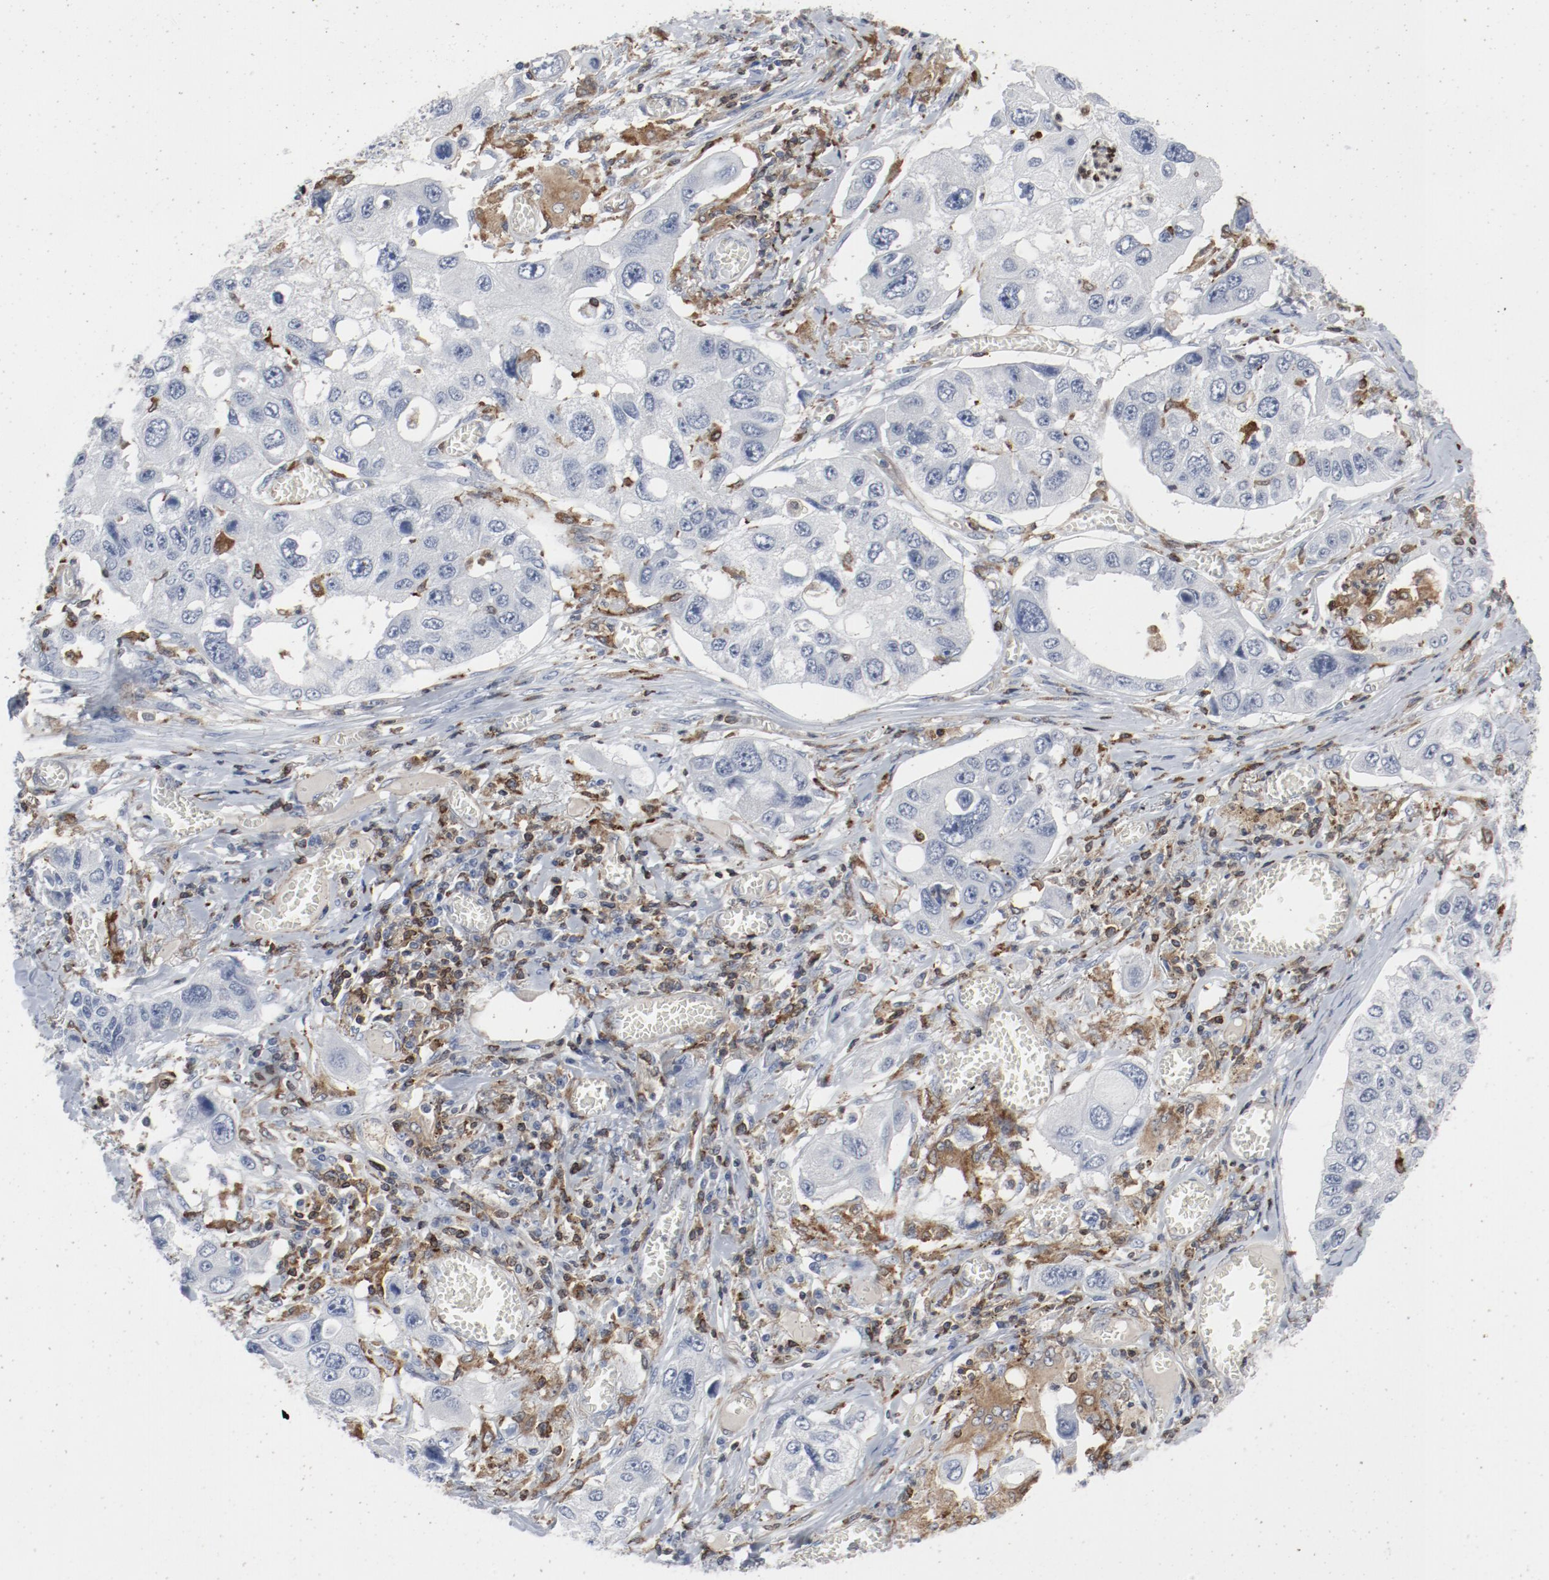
{"staining": {"intensity": "moderate", "quantity": "<25%", "location": "cytoplasmic/membranous"}, "tissue": "lung cancer", "cell_type": "Tumor cells", "image_type": "cancer", "snomed": [{"axis": "morphology", "description": "Squamous cell carcinoma, NOS"}, {"axis": "topography", "description": "Lung"}], "caption": "Lung cancer (squamous cell carcinoma) stained with DAB immunohistochemistry demonstrates low levels of moderate cytoplasmic/membranous positivity in about <25% of tumor cells.", "gene": "LCP2", "patient": {"sex": "male", "age": 71}}